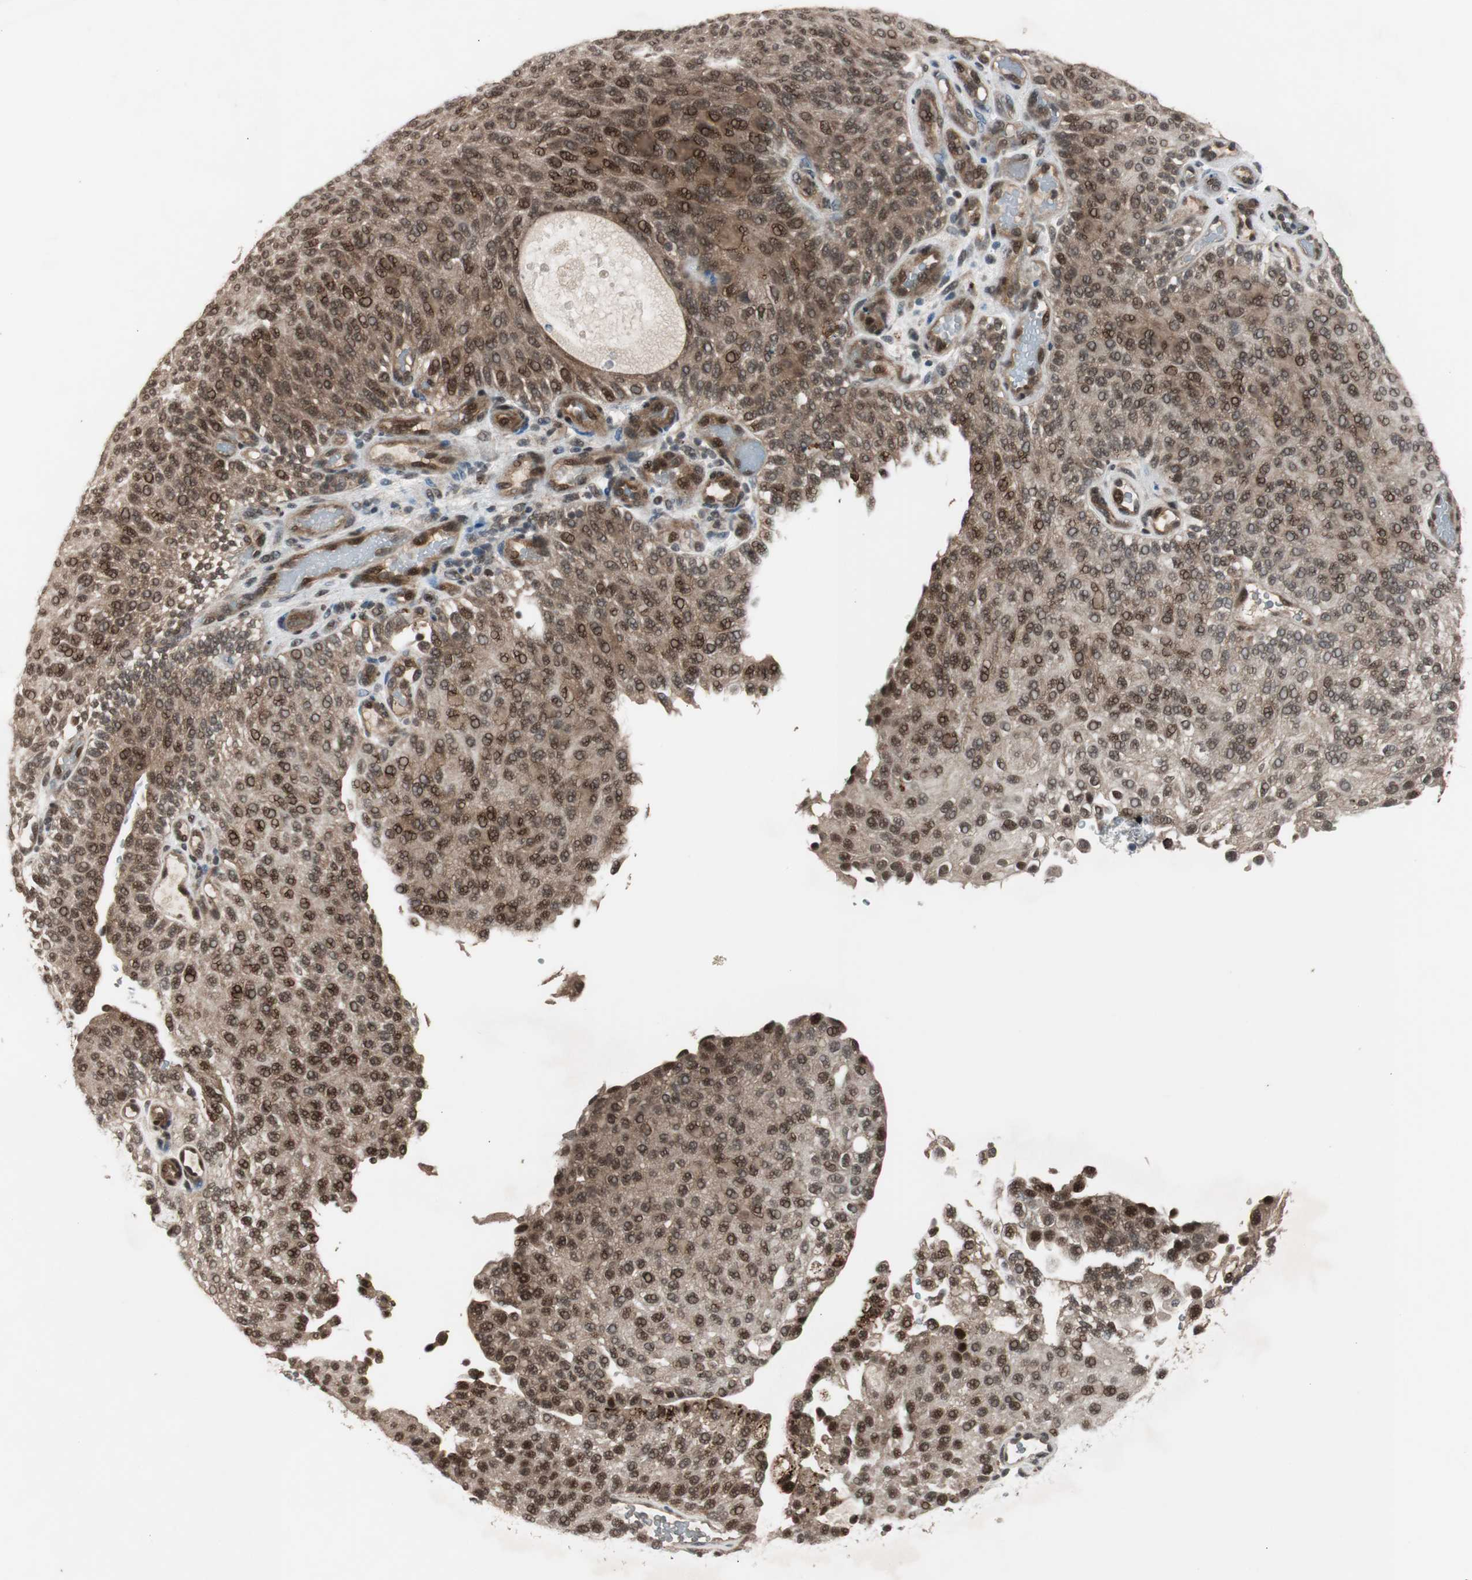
{"staining": {"intensity": "moderate", "quantity": ">75%", "location": "cytoplasmic/membranous,nuclear"}, "tissue": "urothelial cancer", "cell_type": "Tumor cells", "image_type": "cancer", "snomed": [{"axis": "morphology", "description": "Urothelial carcinoma, Low grade"}, {"axis": "topography", "description": "Urinary bladder"}], "caption": "A brown stain labels moderate cytoplasmic/membranous and nuclear positivity of a protein in human urothelial cancer tumor cells.", "gene": "BOLA1", "patient": {"sex": "male", "age": 78}}